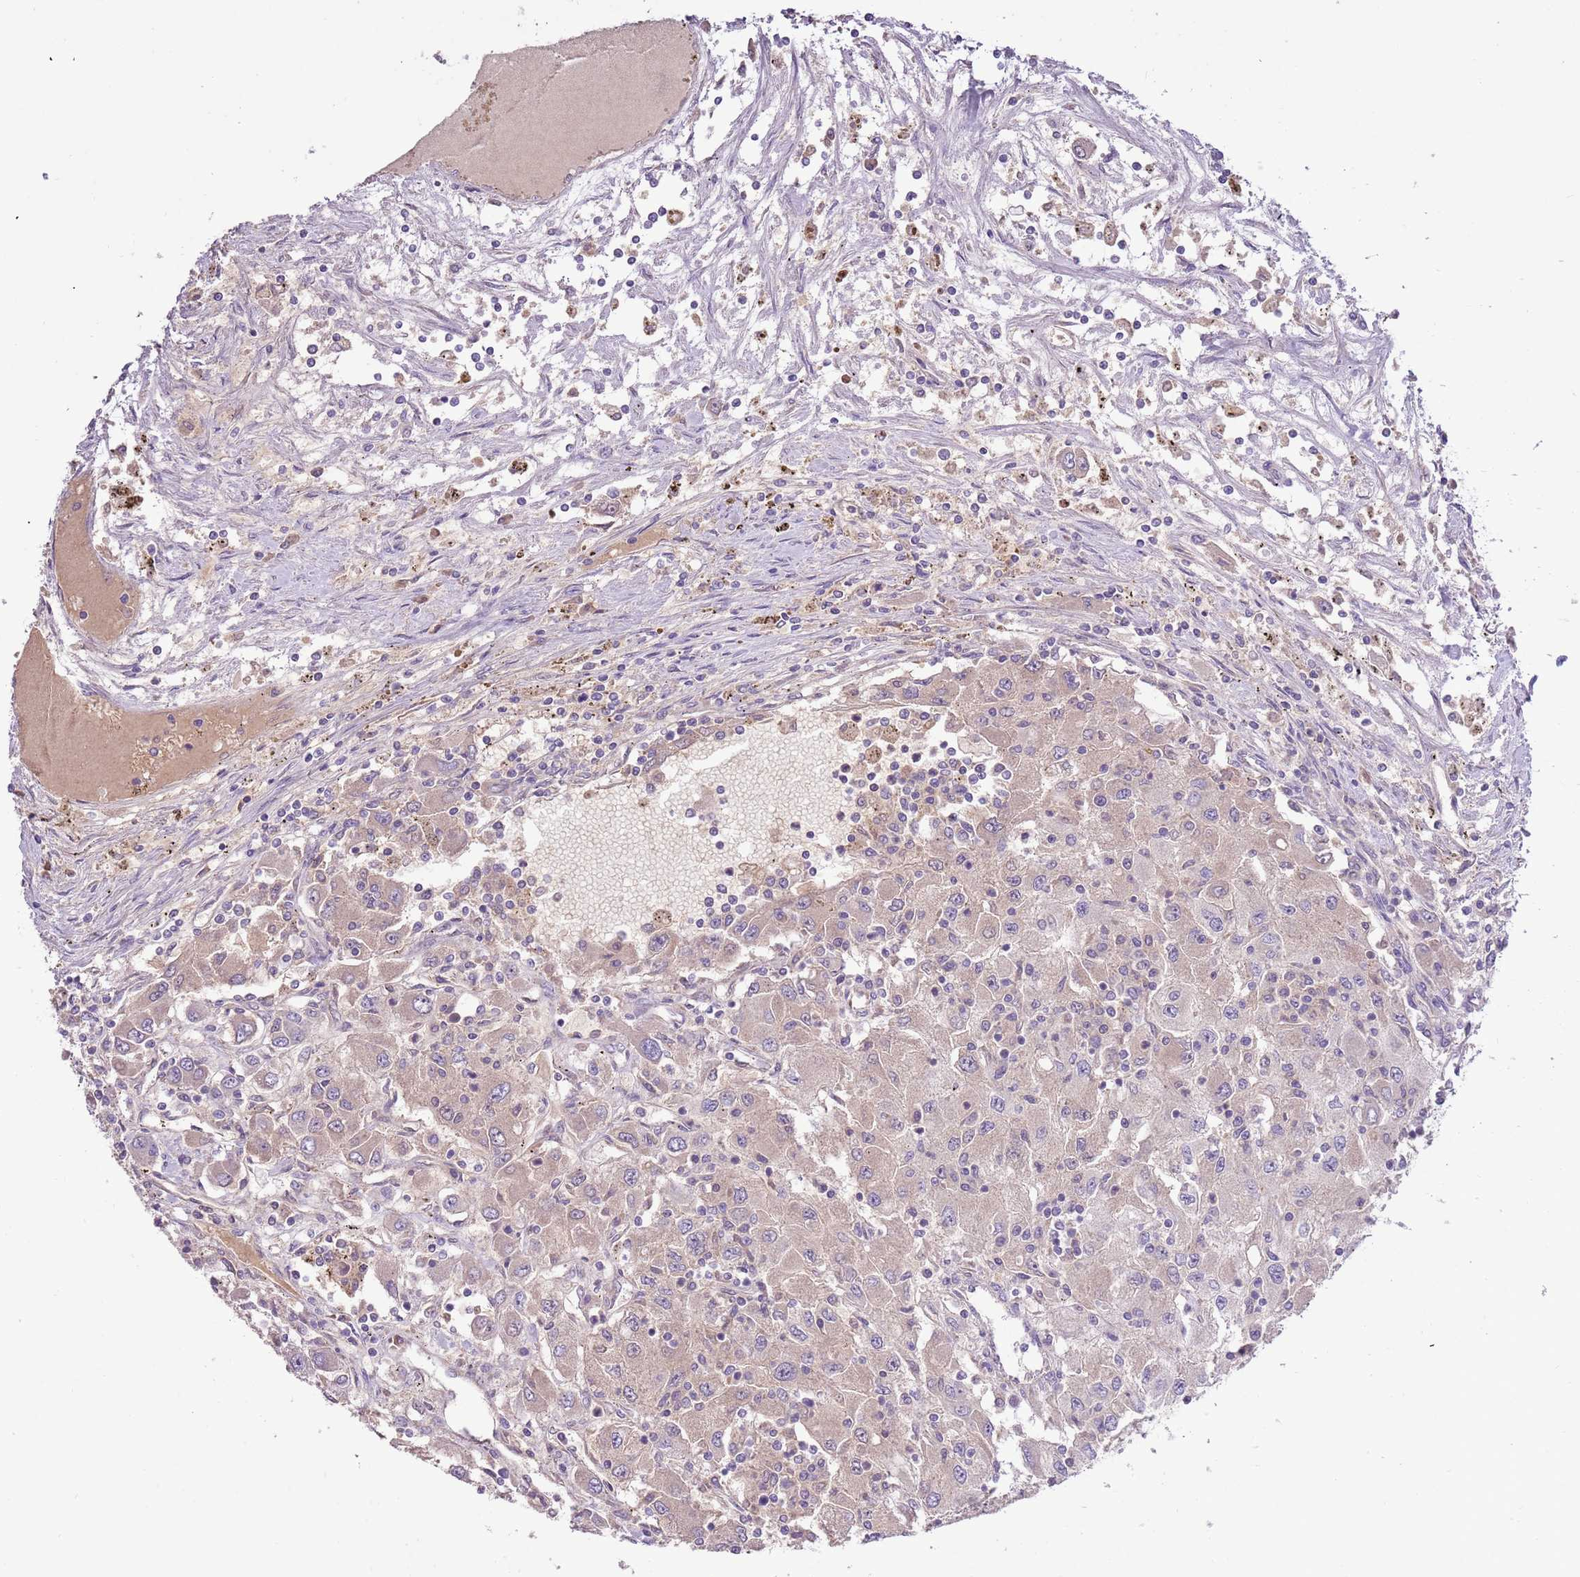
{"staining": {"intensity": "weak", "quantity": "<25%", "location": "cytoplasmic/membranous"}, "tissue": "renal cancer", "cell_type": "Tumor cells", "image_type": "cancer", "snomed": [{"axis": "morphology", "description": "Adenocarcinoma, NOS"}, {"axis": "topography", "description": "Kidney"}], "caption": "Tumor cells are negative for protein expression in human adenocarcinoma (renal). (Stains: DAB (3,3'-diaminobenzidine) immunohistochemistry (IHC) with hematoxylin counter stain, Microscopy: brightfield microscopy at high magnification).", "gene": "SHROOM3", "patient": {"sex": "female", "age": 67}}